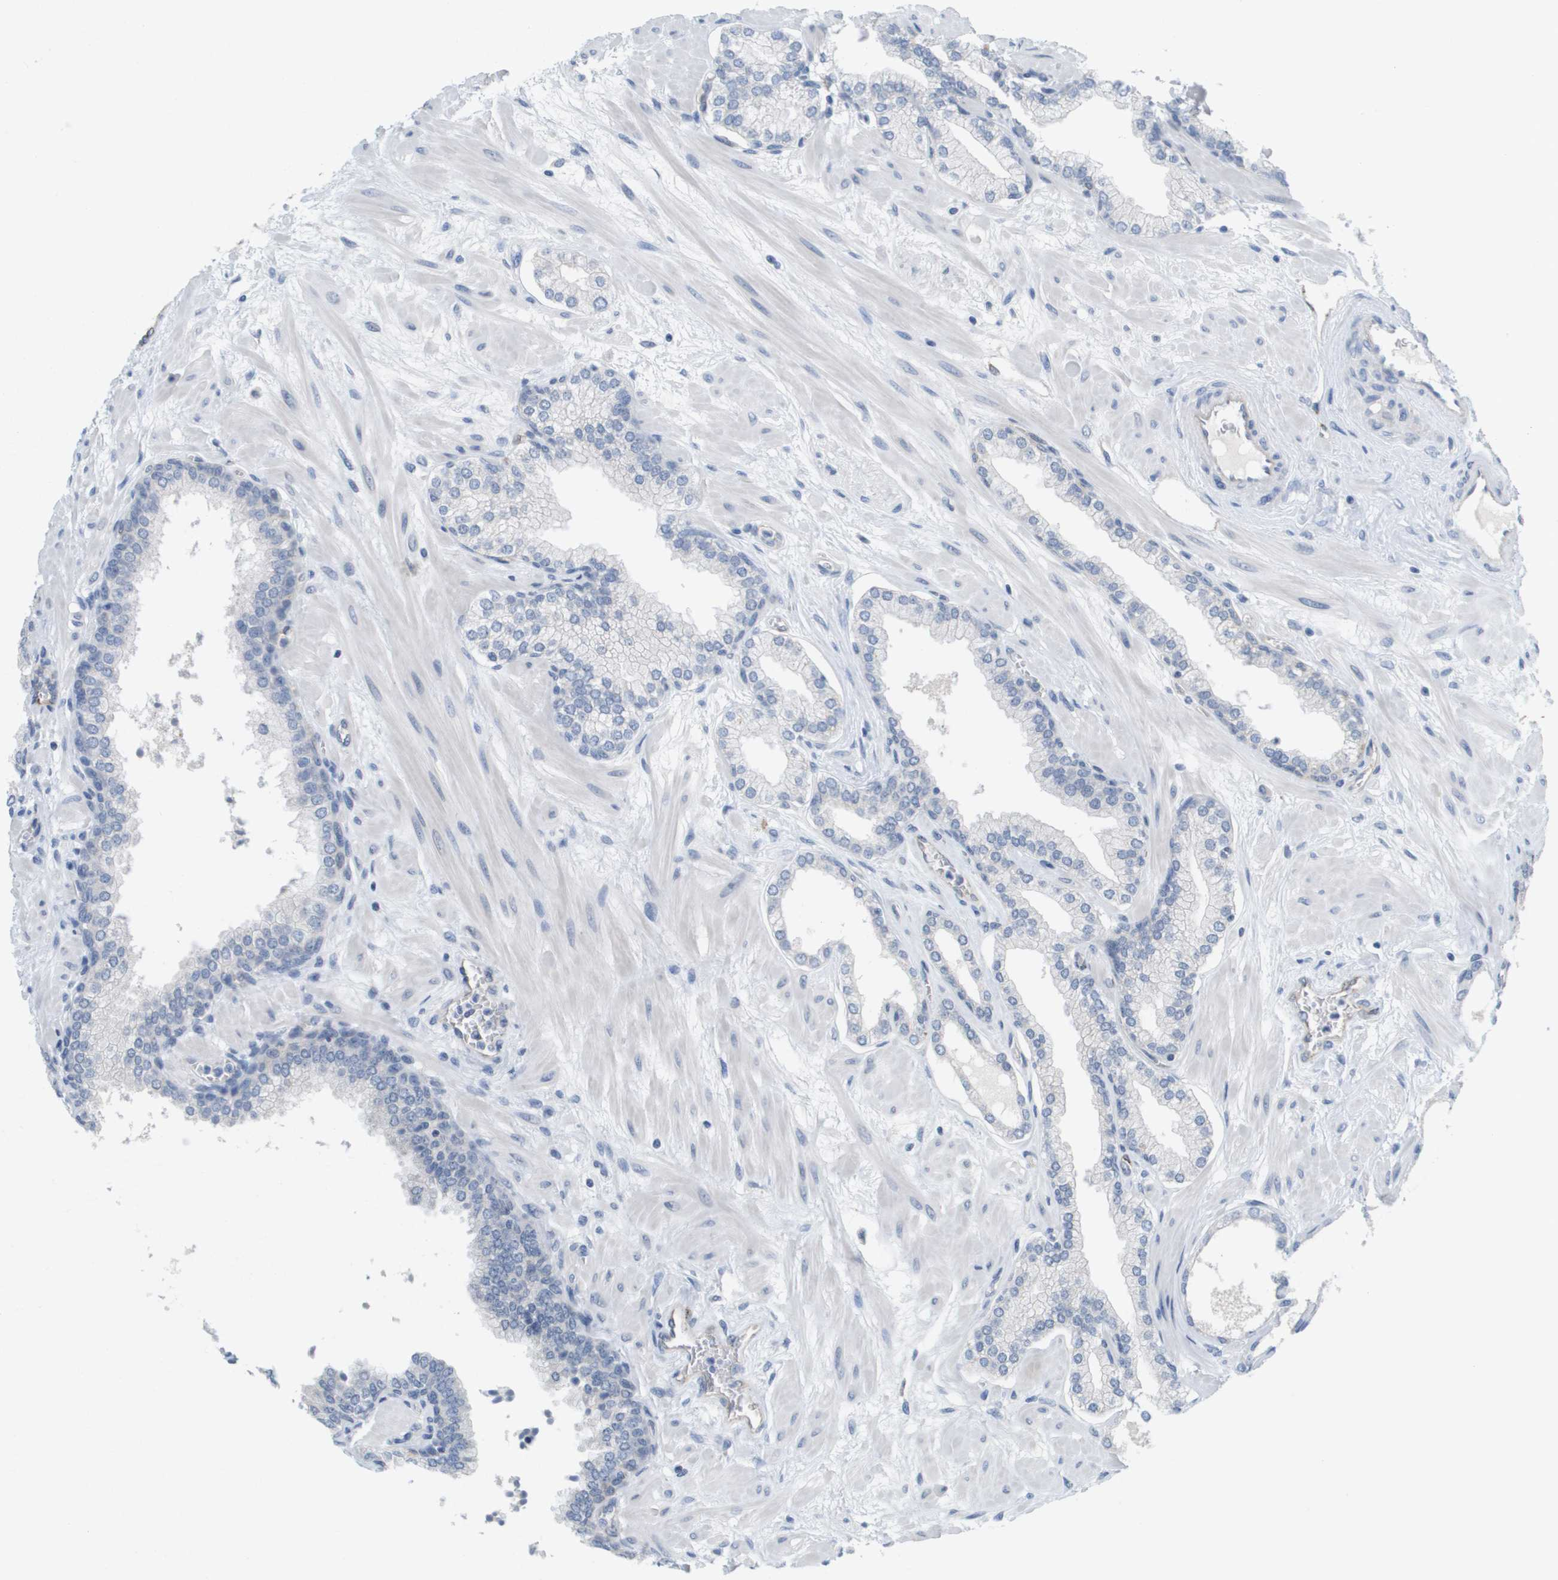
{"staining": {"intensity": "negative", "quantity": "none", "location": "none"}, "tissue": "prostate", "cell_type": "Glandular cells", "image_type": "normal", "snomed": [{"axis": "morphology", "description": "Normal tissue, NOS"}, {"axis": "morphology", "description": "Urothelial carcinoma, Low grade"}, {"axis": "topography", "description": "Urinary bladder"}, {"axis": "topography", "description": "Prostate"}], "caption": "The photomicrograph reveals no staining of glandular cells in benign prostate. The staining is performed using DAB (3,3'-diaminobenzidine) brown chromogen with nuclei counter-stained in using hematoxylin.", "gene": "ANGPT2", "patient": {"sex": "male", "age": 60}}